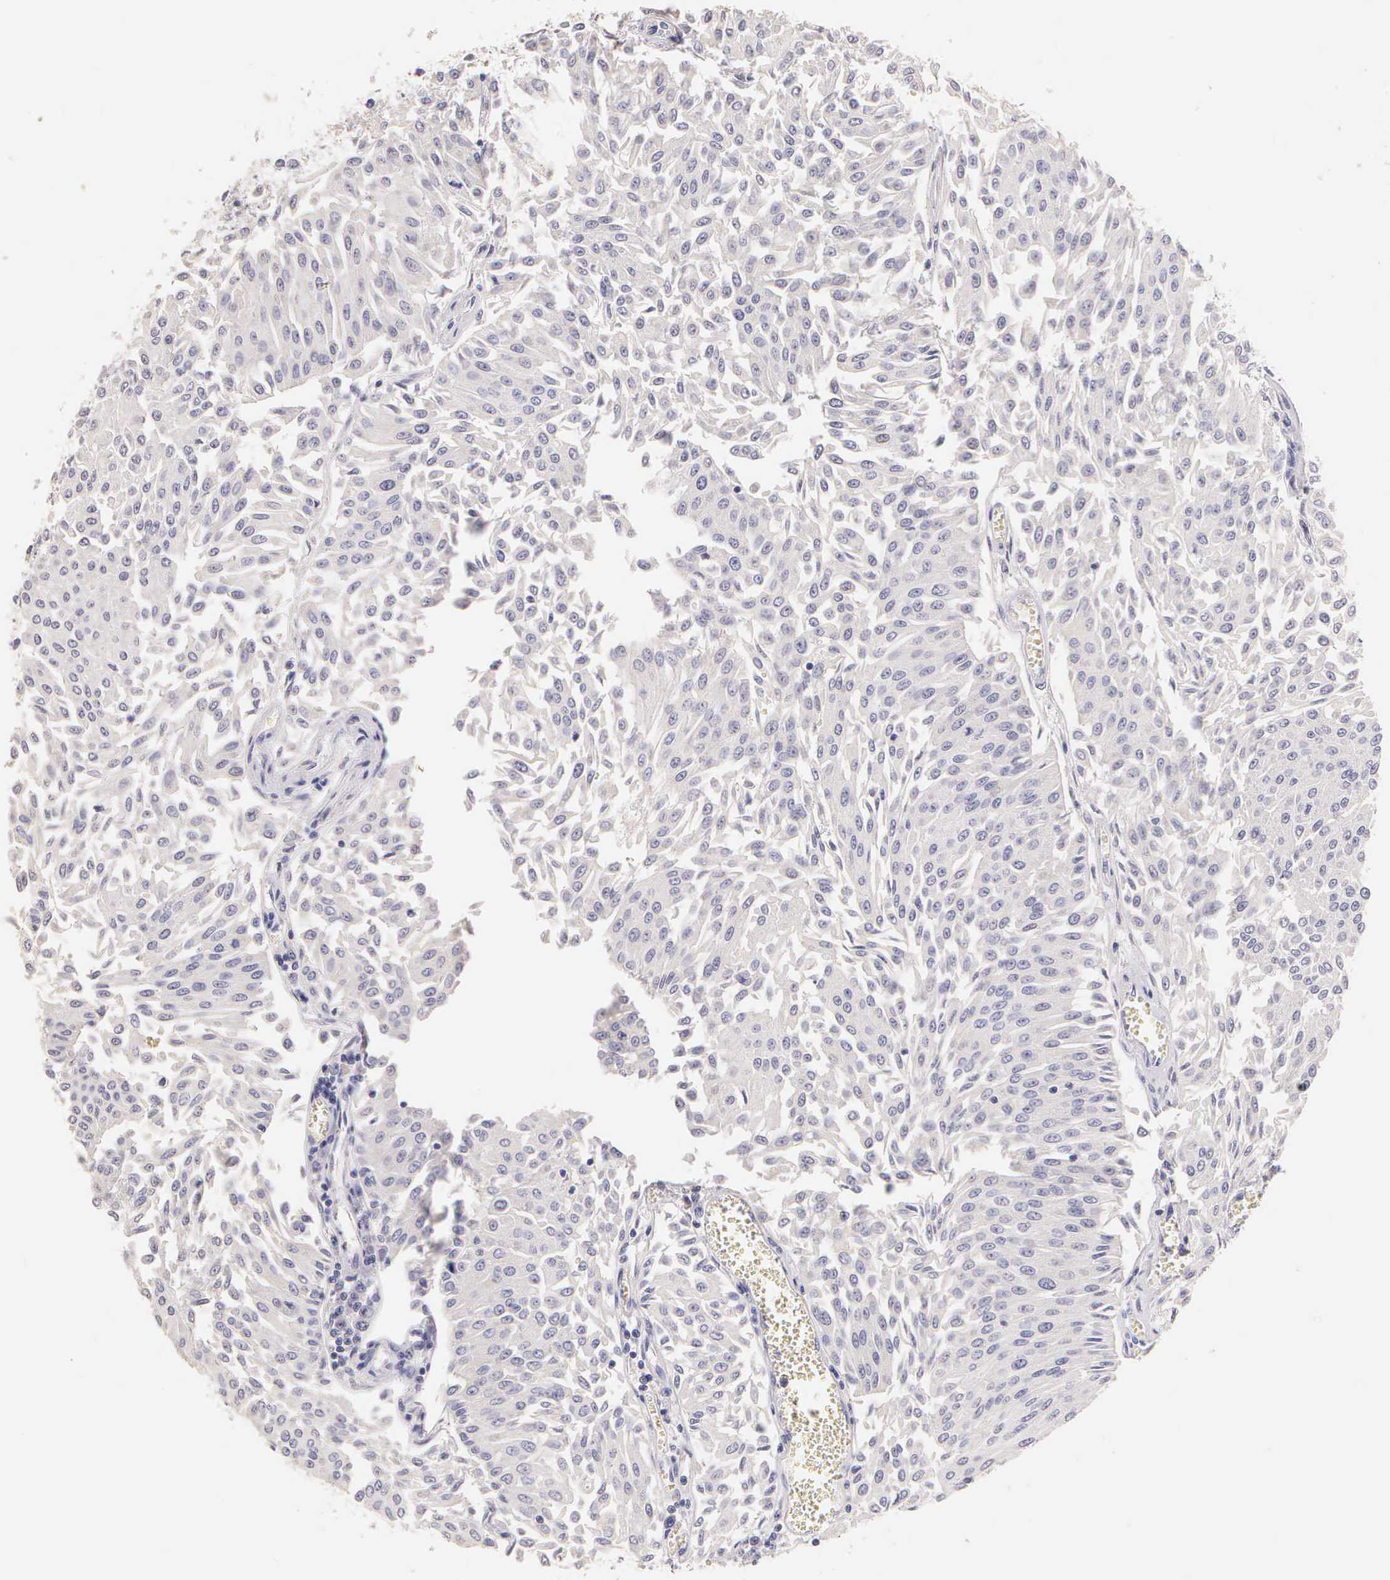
{"staining": {"intensity": "negative", "quantity": "none", "location": "none"}, "tissue": "urothelial cancer", "cell_type": "Tumor cells", "image_type": "cancer", "snomed": [{"axis": "morphology", "description": "Urothelial carcinoma, Low grade"}, {"axis": "topography", "description": "Urinary bladder"}], "caption": "Tumor cells are negative for brown protein staining in urothelial carcinoma (low-grade). The staining is performed using DAB (3,3'-diaminobenzidine) brown chromogen with nuclei counter-stained in using hematoxylin.", "gene": "ESR1", "patient": {"sex": "male", "age": 86}}